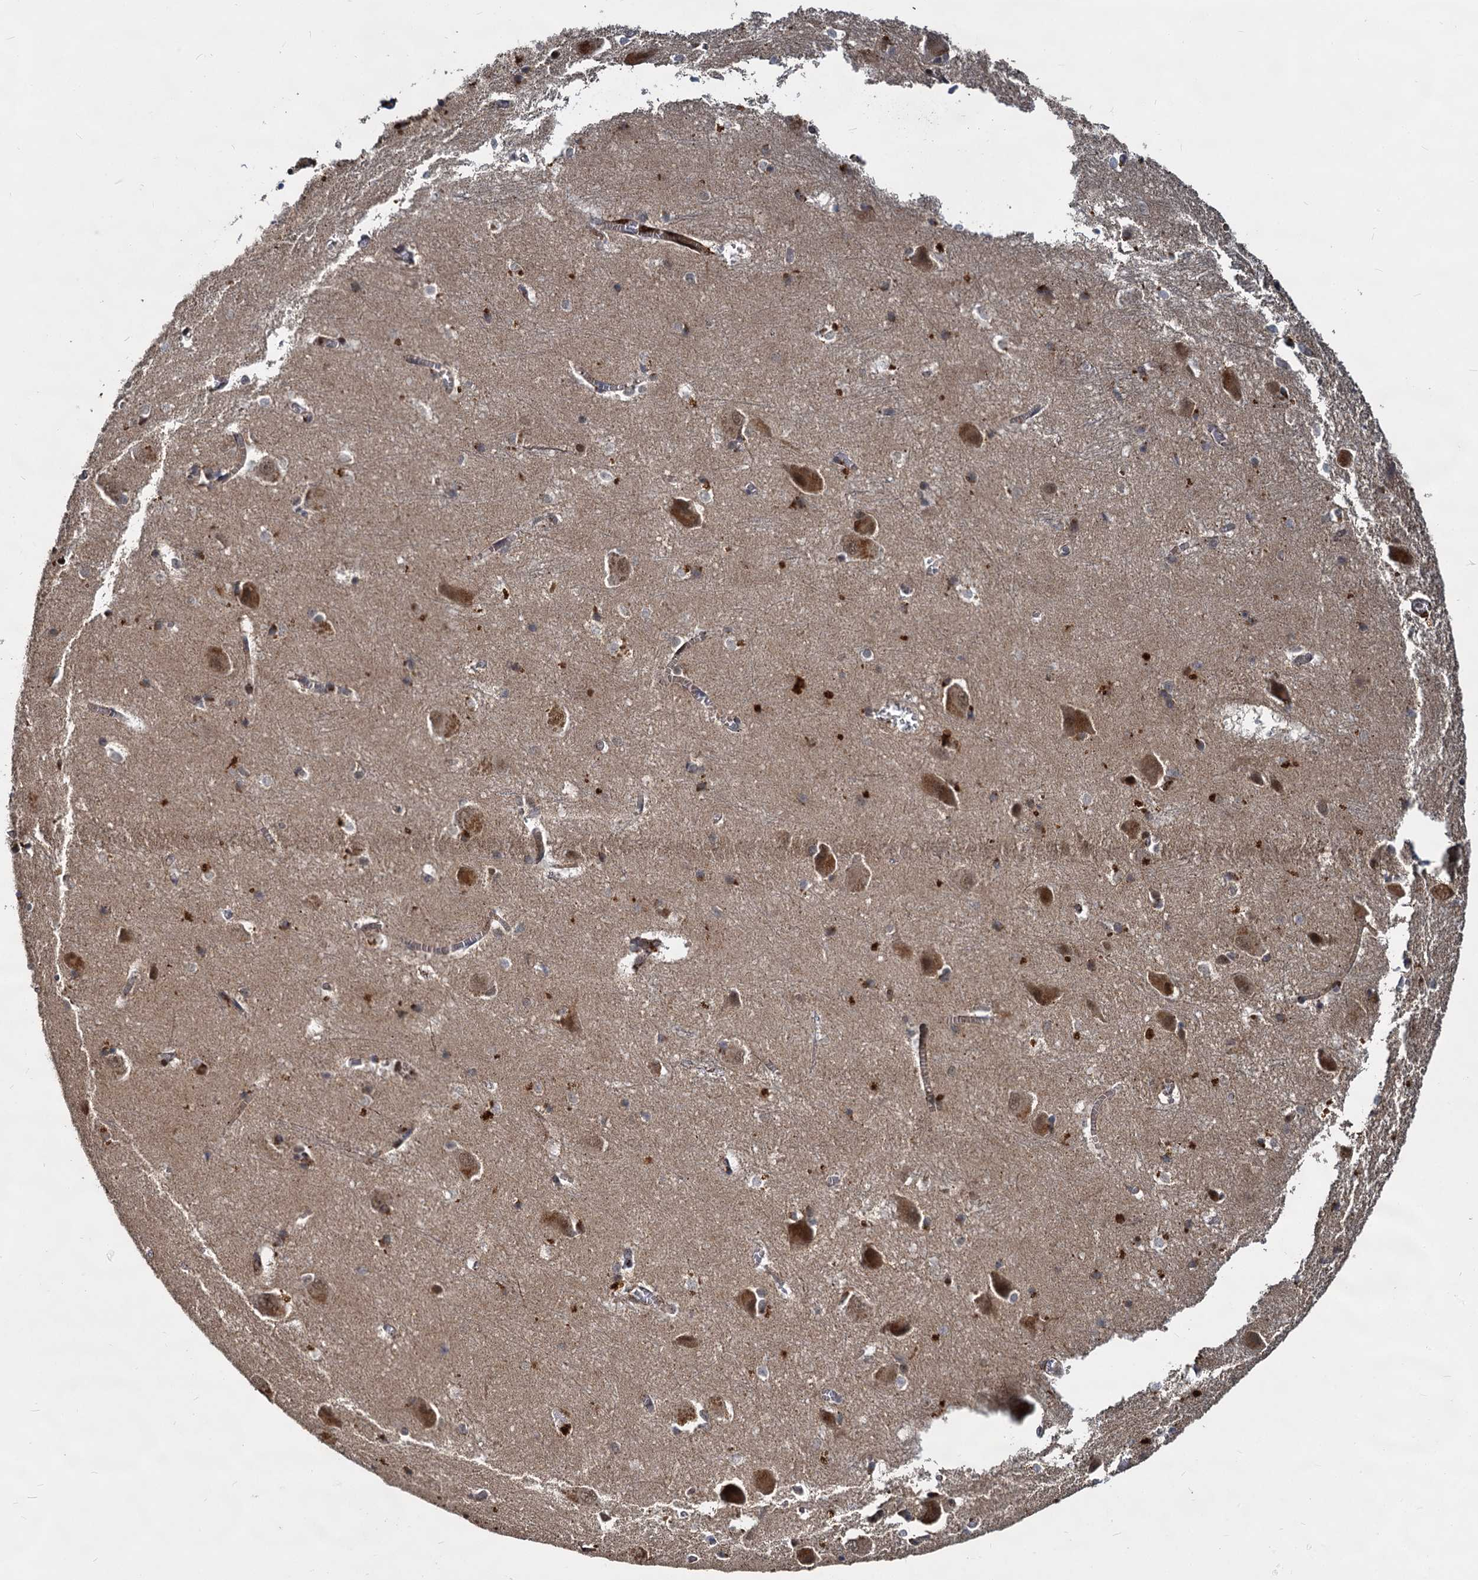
{"staining": {"intensity": "strong", "quantity": "<25%", "location": "cytoplasmic/membranous,nuclear"}, "tissue": "caudate", "cell_type": "Glial cells", "image_type": "normal", "snomed": [{"axis": "morphology", "description": "Normal tissue, NOS"}, {"axis": "topography", "description": "Lateral ventricle wall"}], "caption": "Protein expression analysis of unremarkable caudate demonstrates strong cytoplasmic/membranous,nuclear expression in approximately <25% of glial cells.", "gene": "TRIM23", "patient": {"sex": "male", "age": 37}}